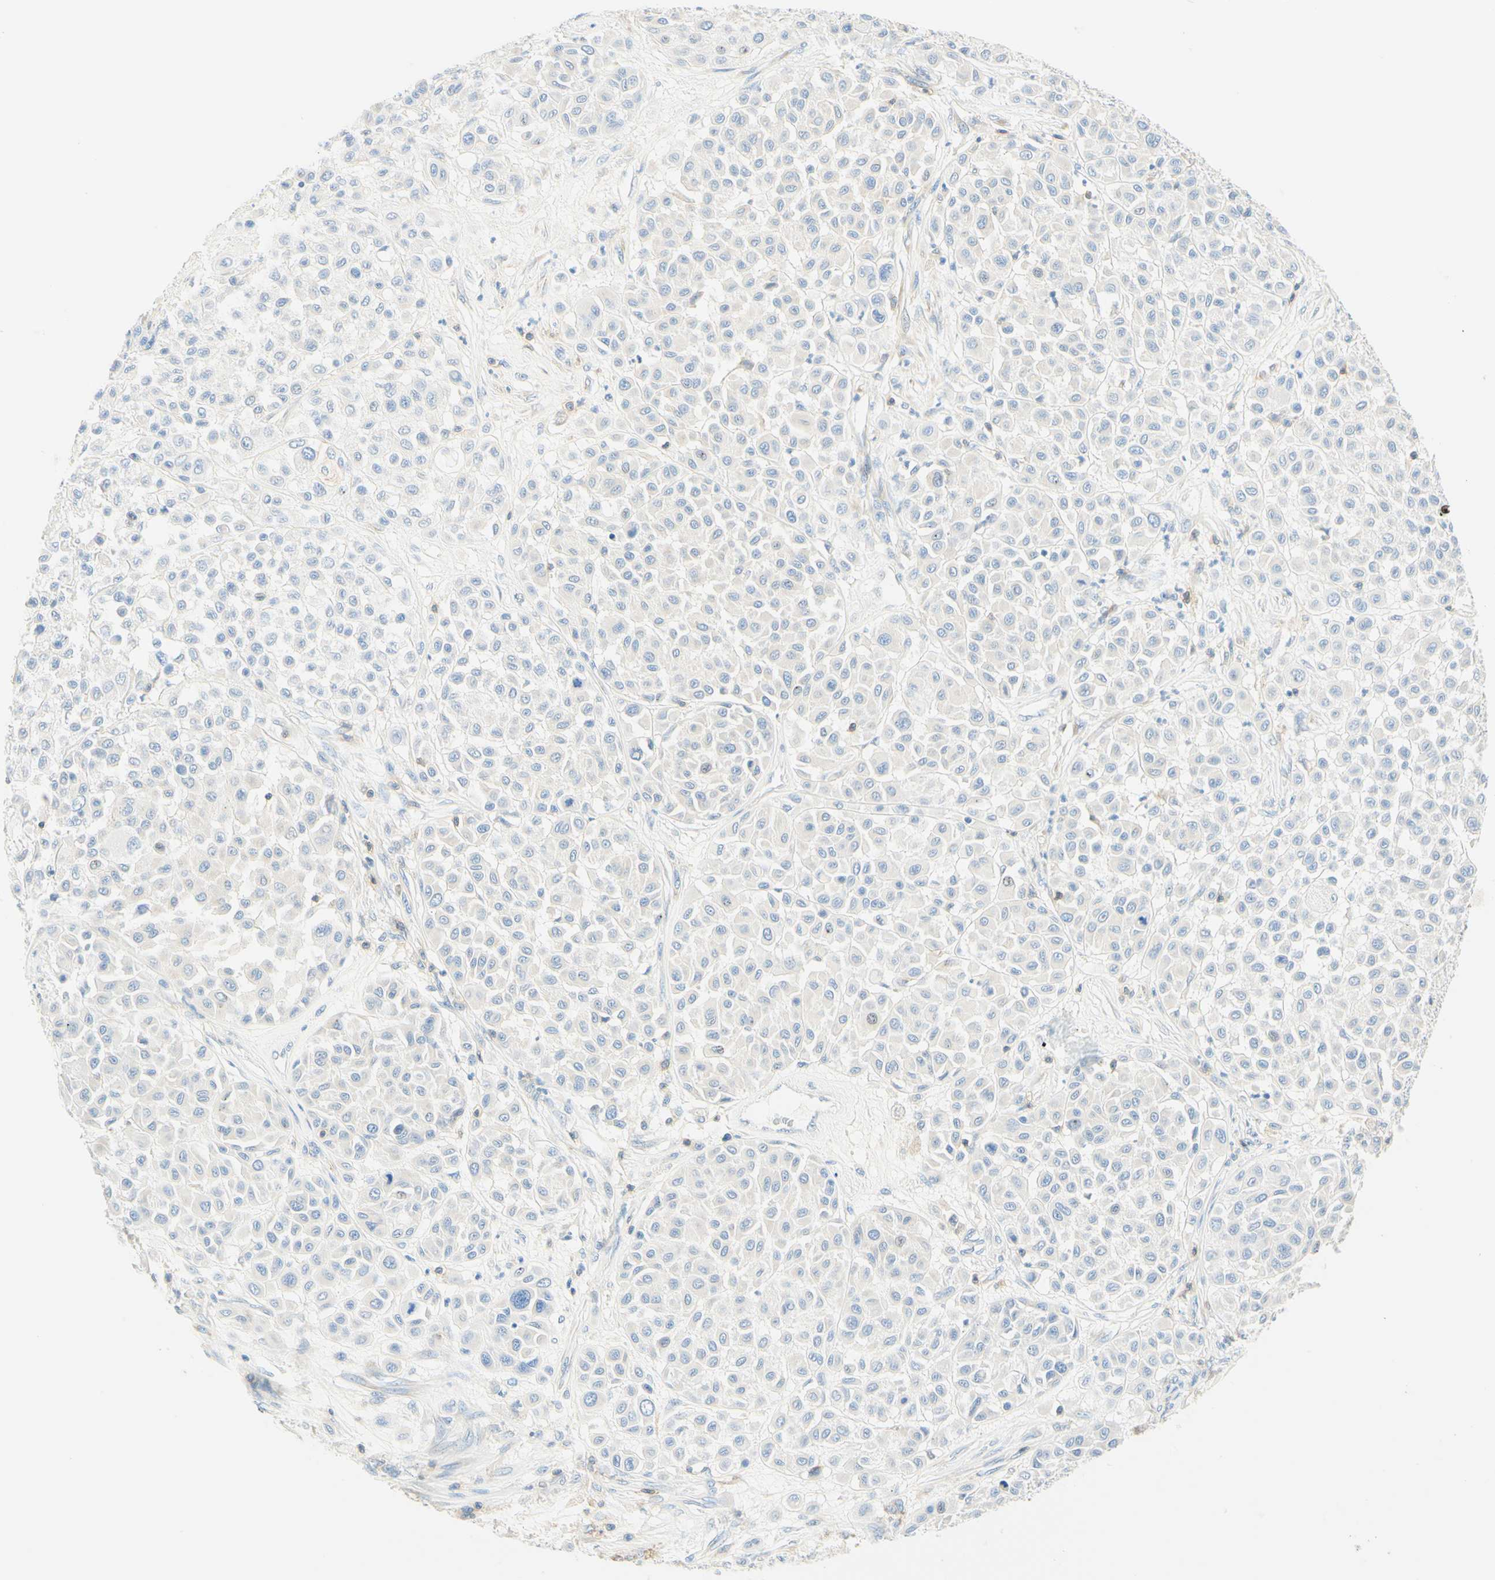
{"staining": {"intensity": "negative", "quantity": "none", "location": "none"}, "tissue": "melanoma", "cell_type": "Tumor cells", "image_type": "cancer", "snomed": [{"axis": "morphology", "description": "Malignant melanoma, Metastatic site"}, {"axis": "topography", "description": "Soft tissue"}], "caption": "Malignant melanoma (metastatic site) was stained to show a protein in brown. There is no significant staining in tumor cells.", "gene": "LAT", "patient": {"sex": "male", "age": 41}}